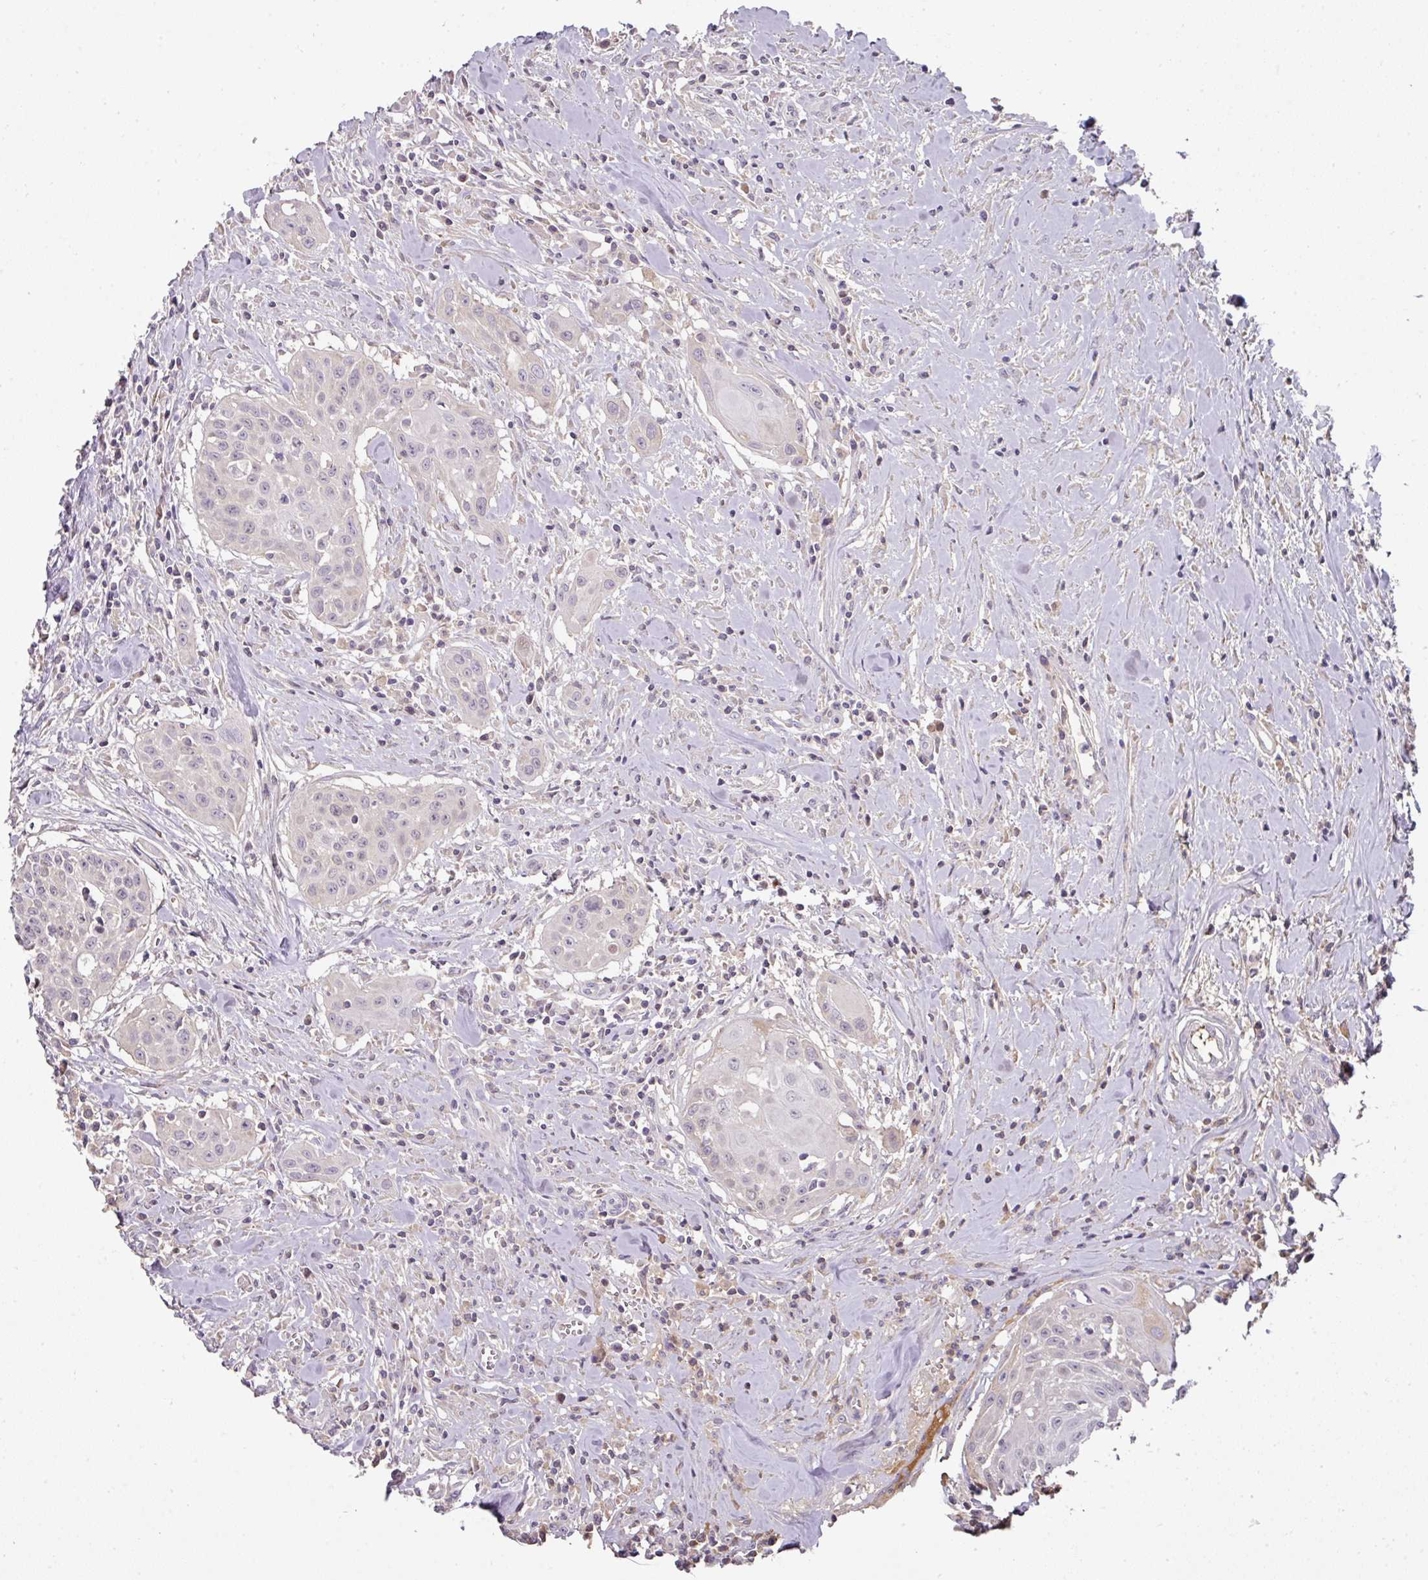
{"staining": {"intensity": "negative", "quantity": "none", "location": "none"}, "tissue": "head and neck cancer", "cell_type": "Tumor cells", "image_type": "cancer", "snomed": [{"axis": "morphology", "description": "Squamous cell carcinoma, NOS"}, {"axis": "topography", "description": "Lymph node"}, {"axis": "topography", "description": "Salivary gland"}, {"axis": "topography", "description": "Head-Neck"}], "caption": "A photomicrograph of head and neck squamous cell carcinoma stained for a protein reveals no brown staining in tumor cells. The staining is performed using DAB brown chromogen with nuclei counter-stained in using hematoxylin.", "gene": "CCZ1", "patient": {"sex": "female", "age": 74}}